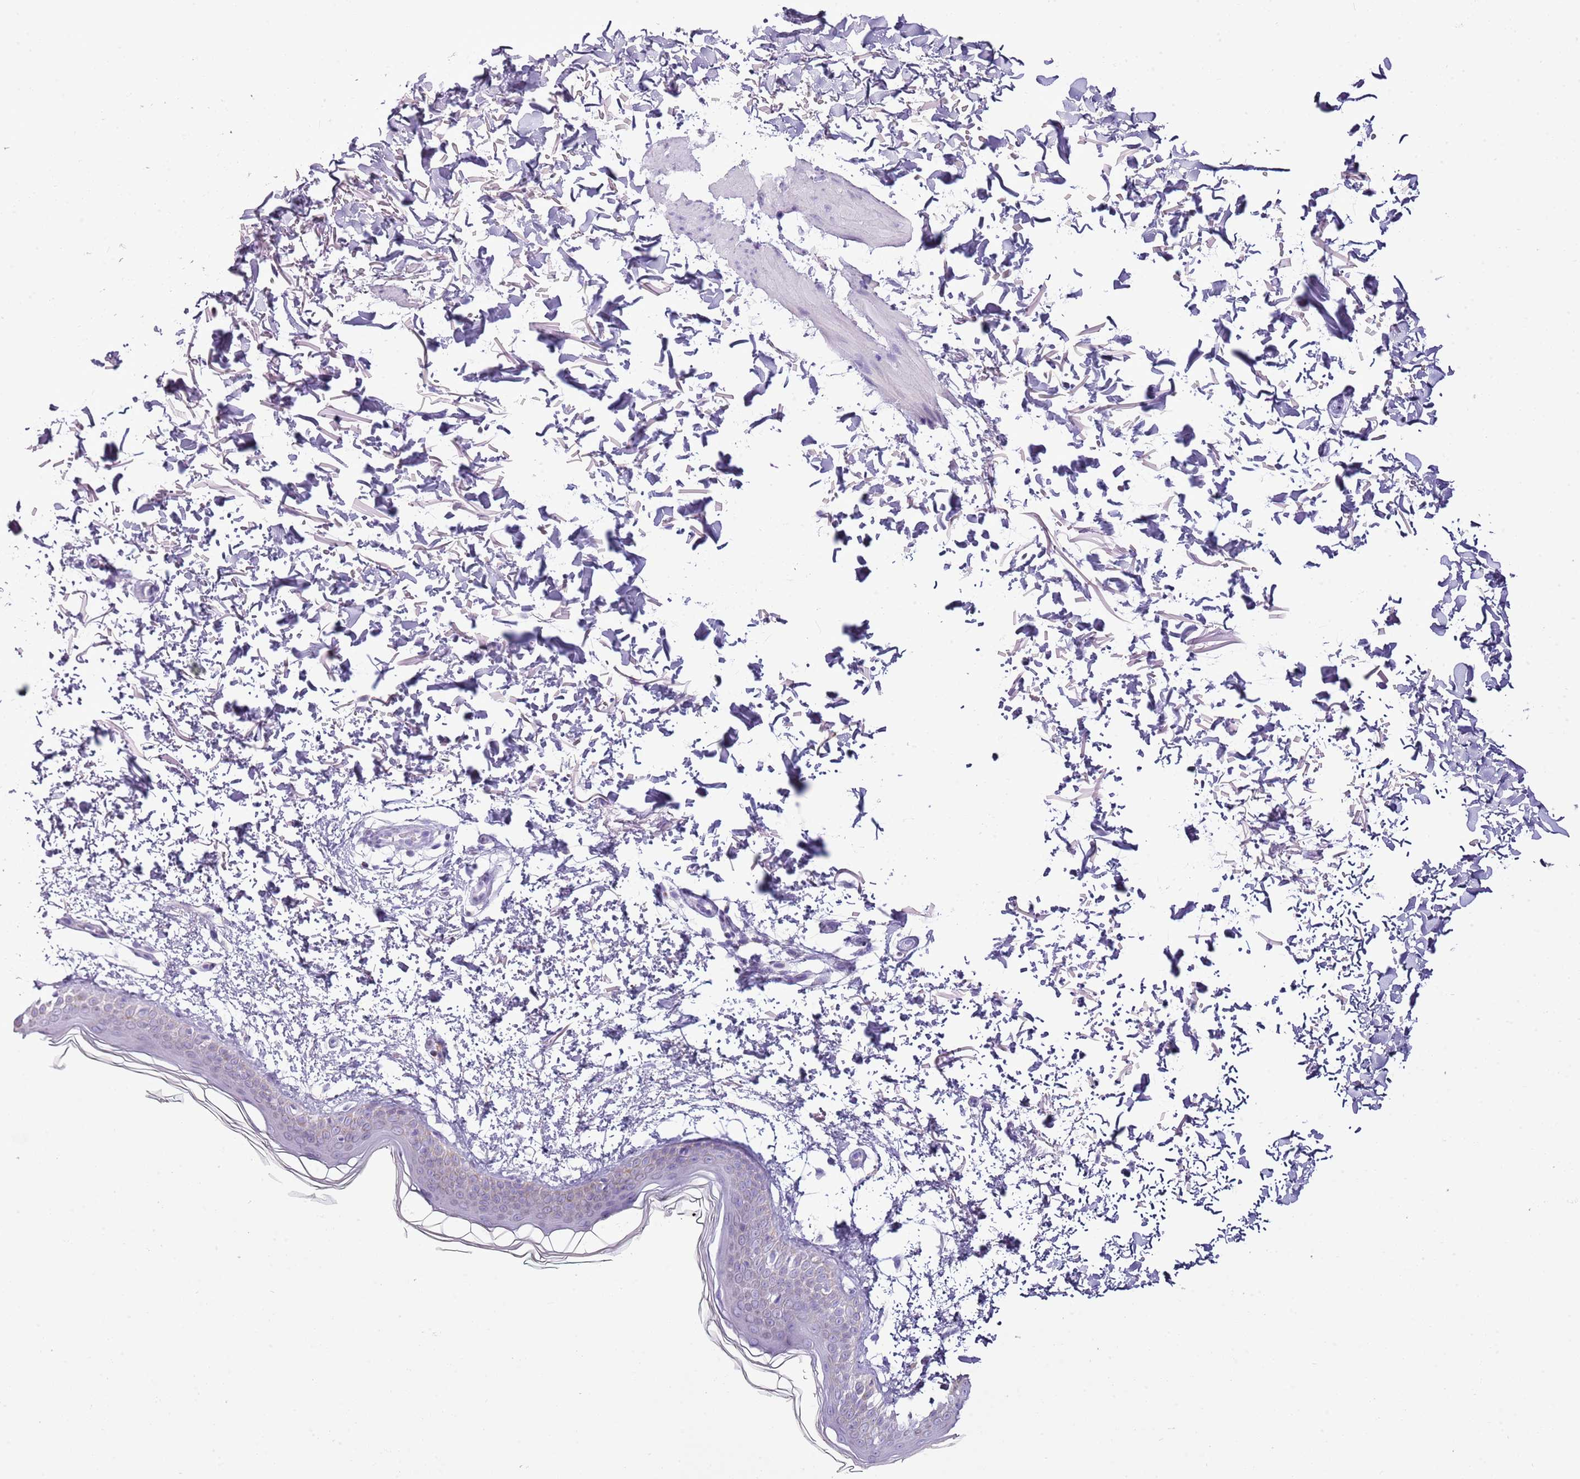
{"staining": {"intensity": "negative", "quantity": "none", "location": "none"}, "tissue": "skin", "cell_type": "Fibroblasts", "image_type": "normal", "snomed": [{"axis": "morphology", "description": "Normal tissue, NOS"}, {"axis": "topography", "description": "Skin"}], "caption": "Immunohistochemistry of benign human skin shows no expression in fibroblasts. (Stains: DAB IHC with hematoxylin counter stain, Microscopy: brightfield microscopy at high magnification).", "gene": "SLC23A1", "patient": {"sex": "male", "age": 66}}